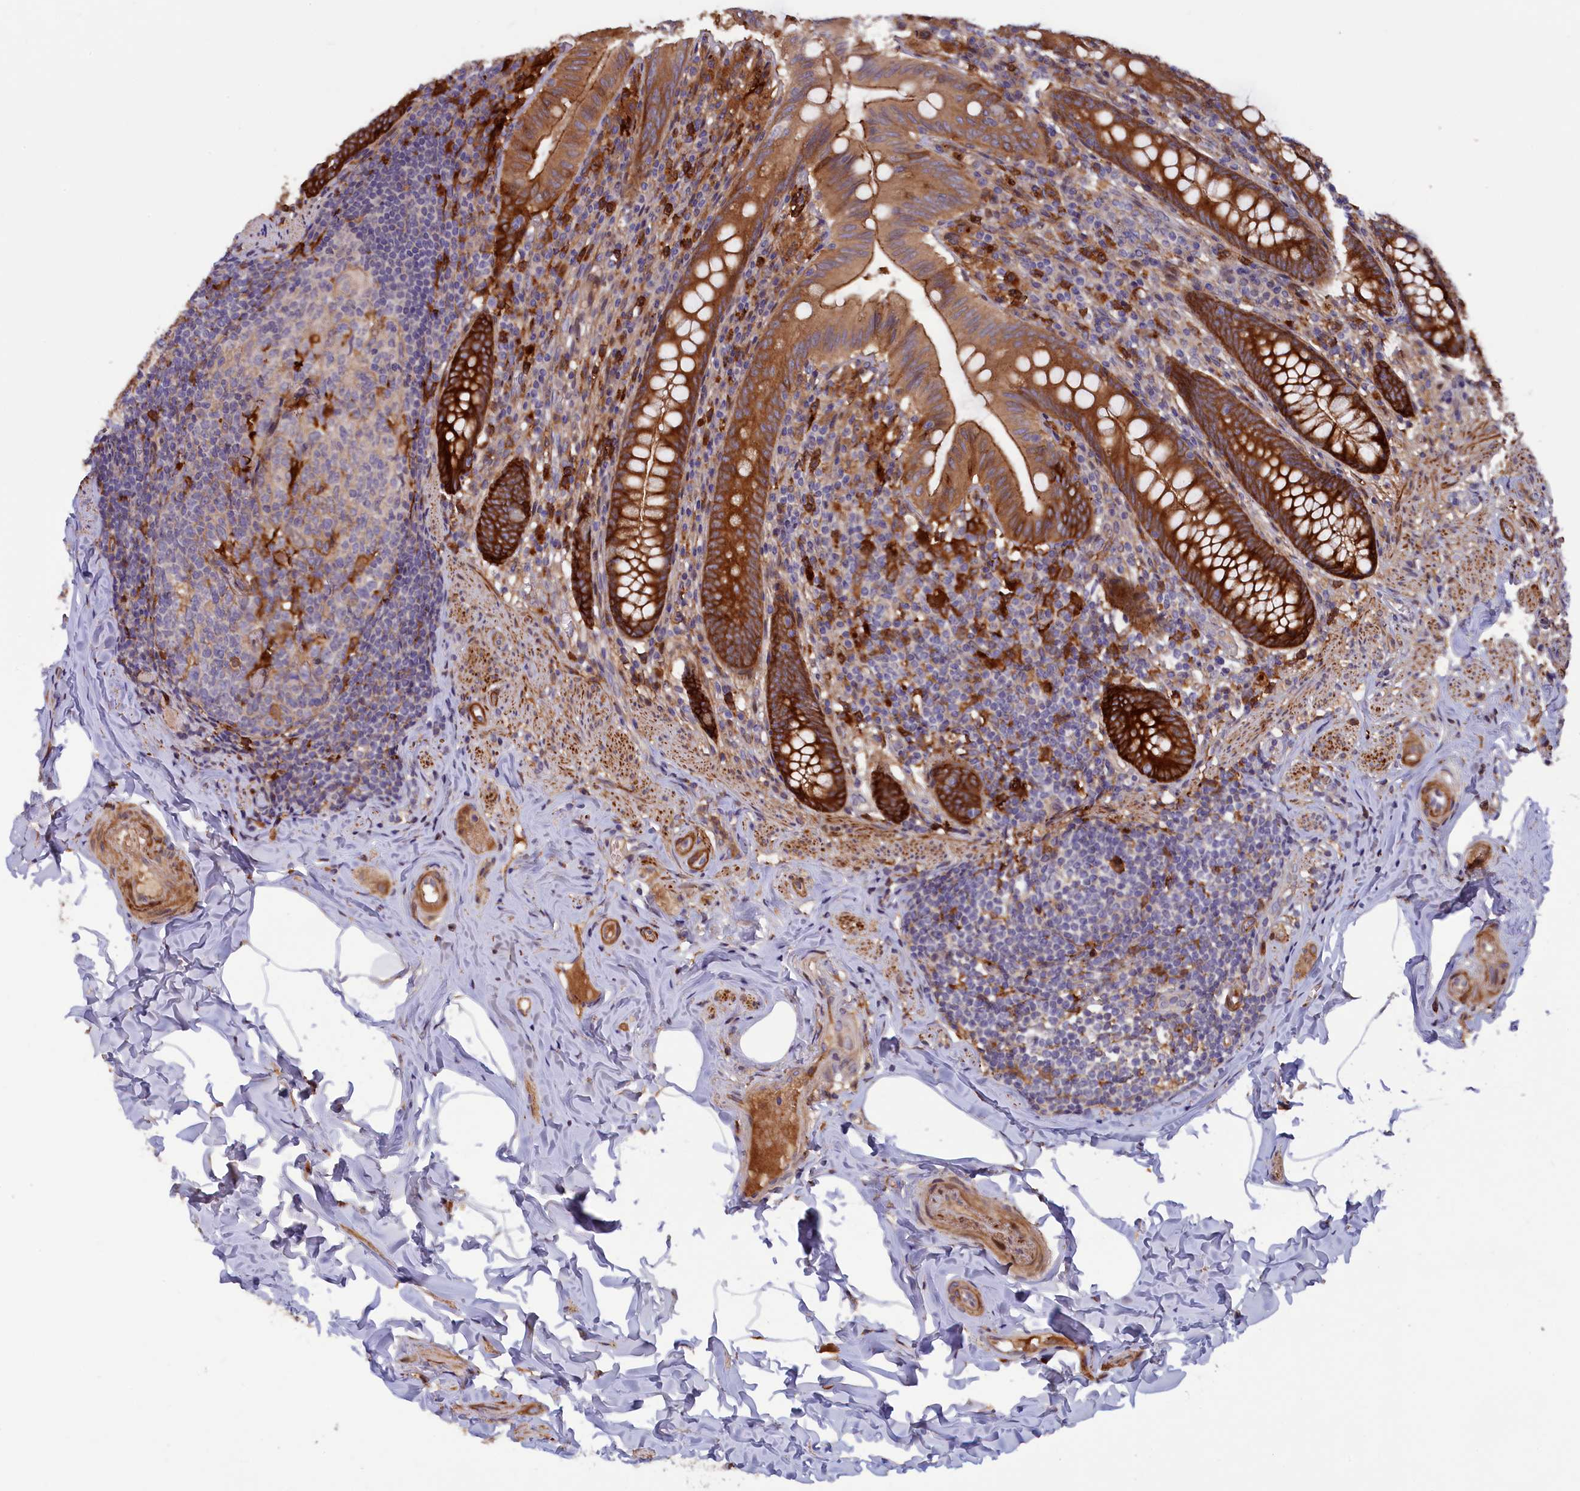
{"staining": {"intensity": "strong", "quantity": ">75%", "location": "cytoplasmic/membranous"}, "tissue": "appendix", "cell_type": "Glandular cells", "image_type": "normal", "snomed": [{"axis": "morphology", "description": "Normal tissue, NOS"}, {"axis": "topography", "description": "Appendix"}], "caption": "Protein analysis of unremarkable appendix reveals strong cytoplasmic/membranous expression in approximately >75% of glandular cells. The staining was performed using DAB (3,3'-diaminobenzidine) to visualize the protein expression in brown, while the nuclei were stained in blue with hematoxylin (Magnification: 20x).", "gene": "FERMT1", "patient": {"sex": "male", "age": 55}}